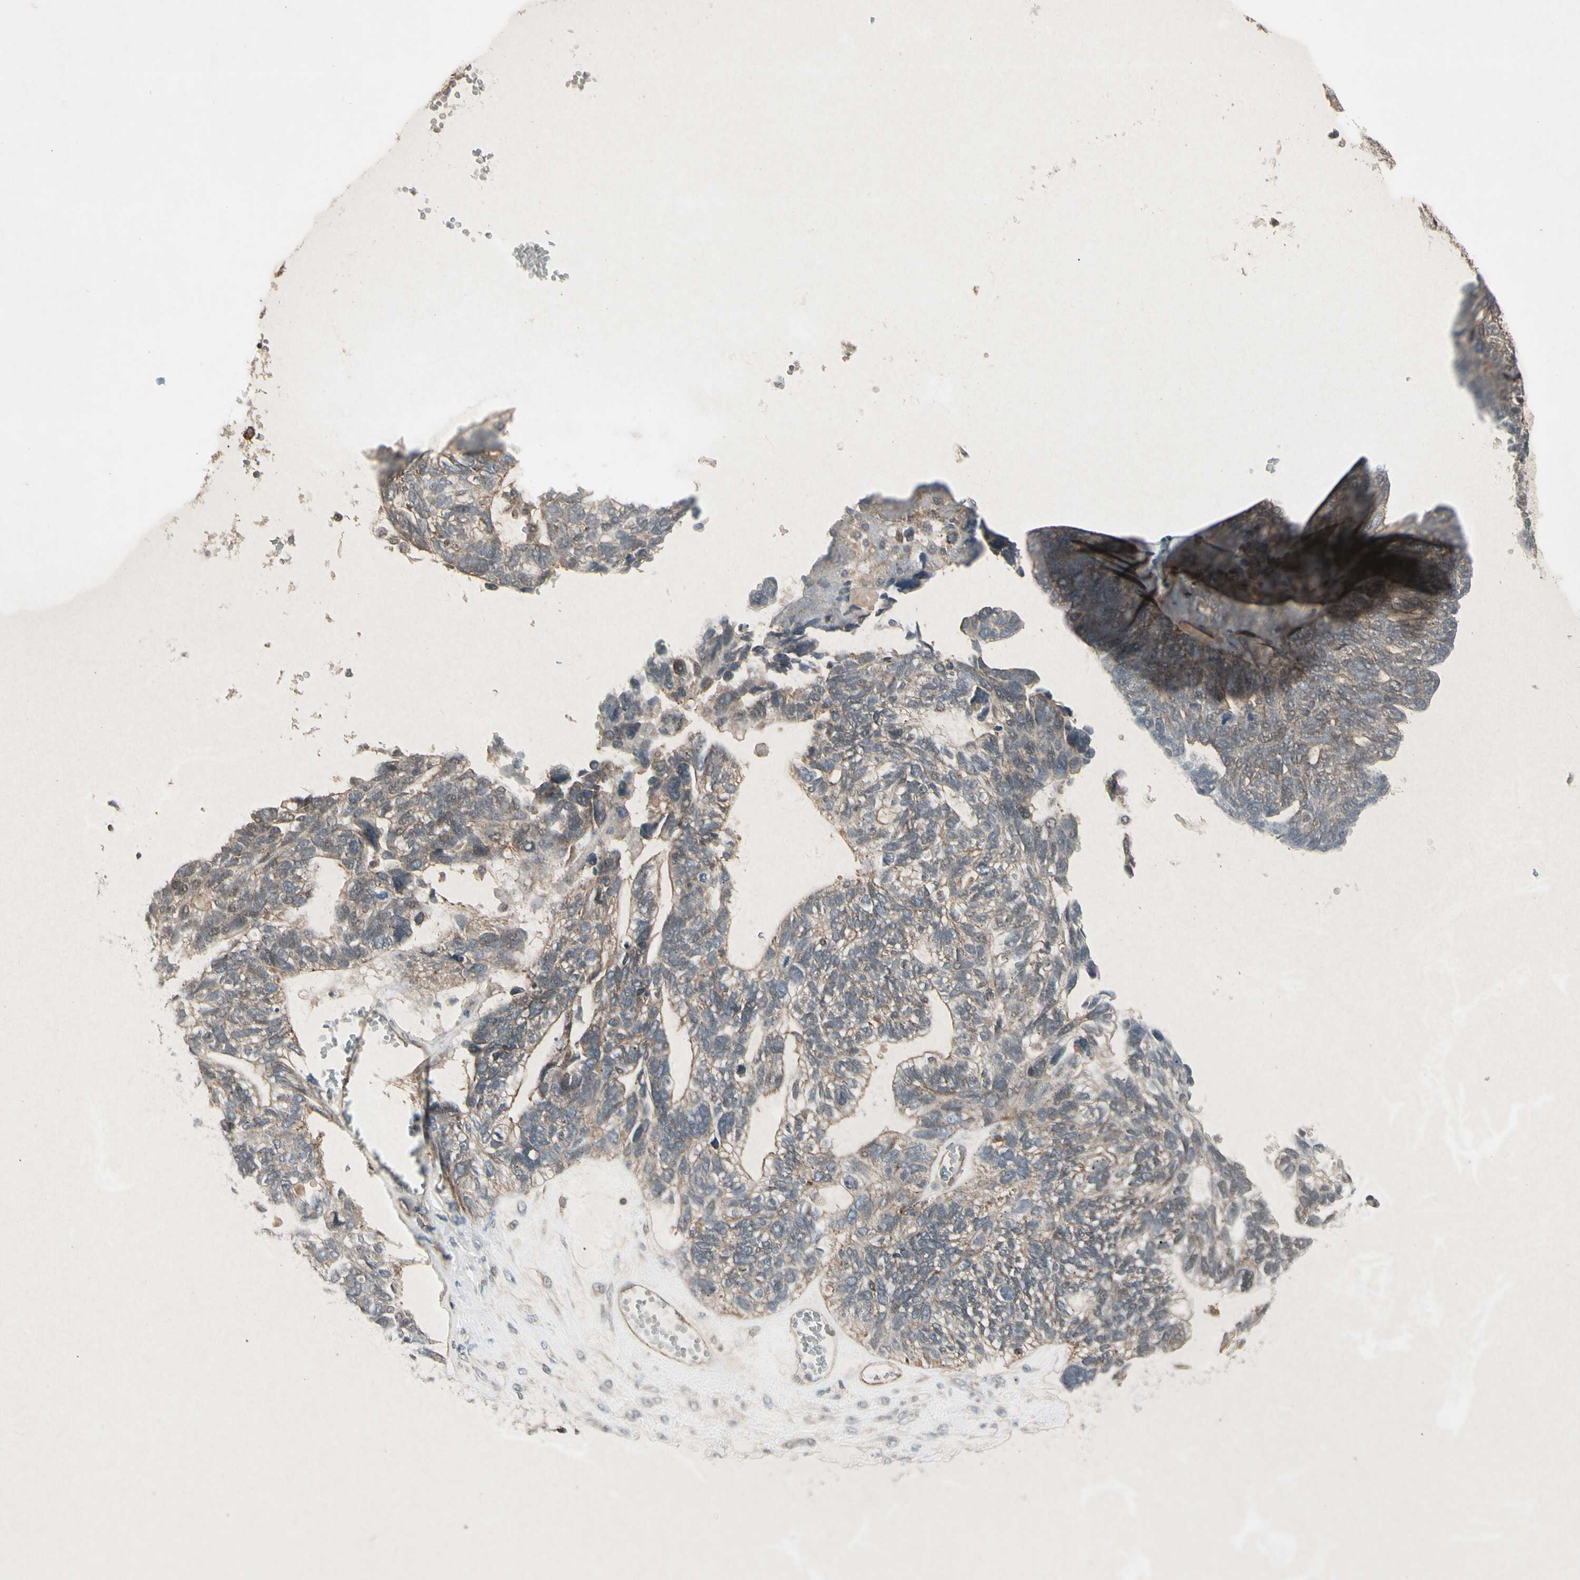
{"staining": {"intensity": "weak", "quantity": ">75%", "location": "cytoplasmic/membranous"}, "tissue": "ovarian cancer", "cell_type": "Tumor cells", "image_type": "cancer", "snomed": [{"axis": "morphology", "description": "Cystadenocarcinoma, serous, NOS"}, {"axis": "topography", "description": "Ovary"}], "caption": "Immunohistochemistry histopathology image of human ovarian serous cystadenocarcinoma stained for a protein (brown), which displays low levels of weak cytoplasmic/membranous staining in approximately >75% of tumor cells.", "gene": "JAG1", "patient": {"sex": "female", "age": 79}}